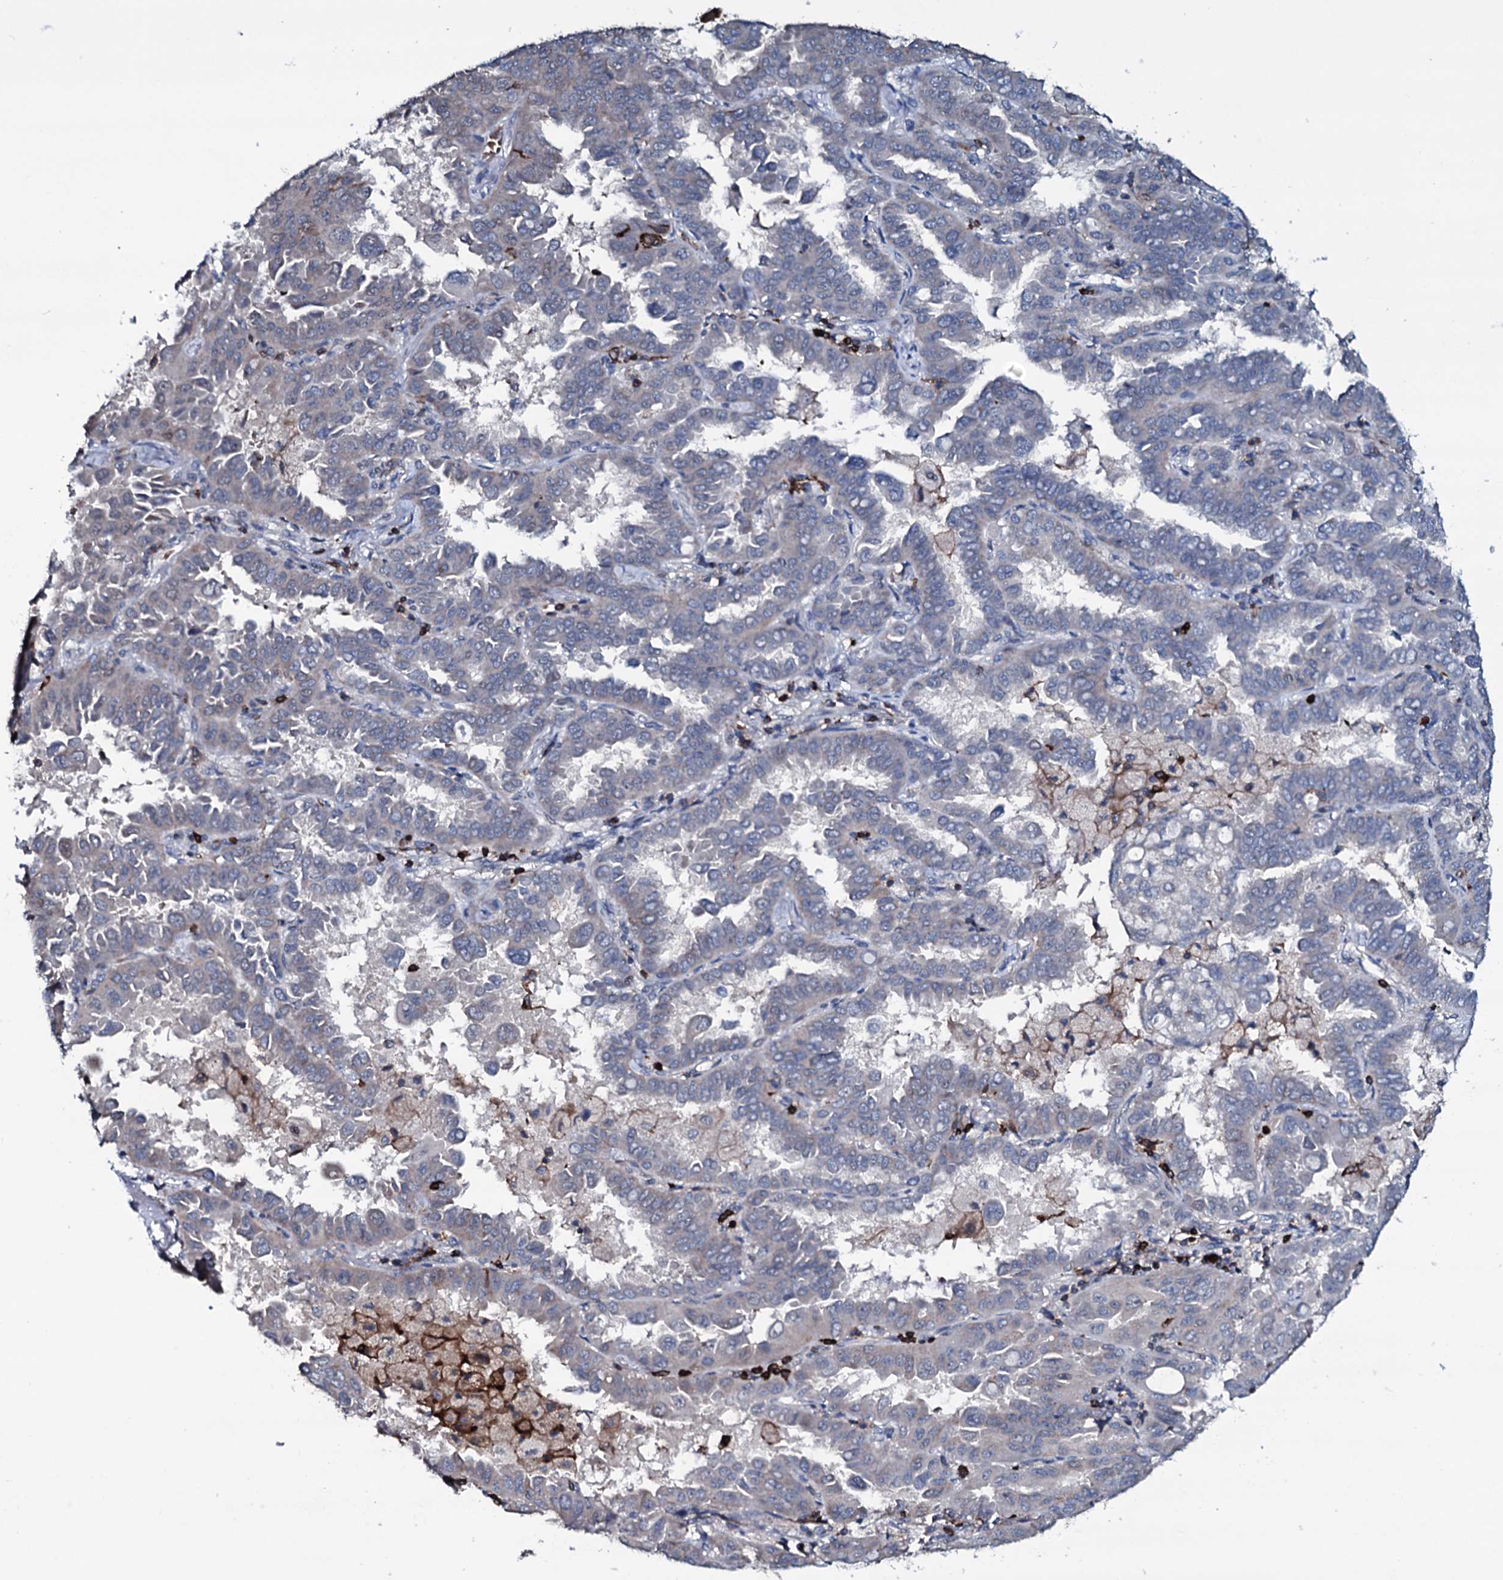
{"staining": {"intensity": "negative", "quantity": "none", "location": "none"}, "tissue": "lung cancer", "cell_type": "Tumor cells", "image_type": "cancer", "snomed": [{"axis": "morphology", "description": "Adenocarcinoma, NOS"}, {"axis": "topography", "description": "Lung"}], "caption": "High power microscopy histopathology image of an immunohistochemistry histopathology image of lung adenocarcinoma, revealing no significant positivity in tumor cells. Brightfield microscopy of immunohistochemistry stained with DAB (brown) and hematoxylin (blue), captured at high magnification.", "gene": "OGFOD2", "patient": {"sex": "male", "age": 64}}